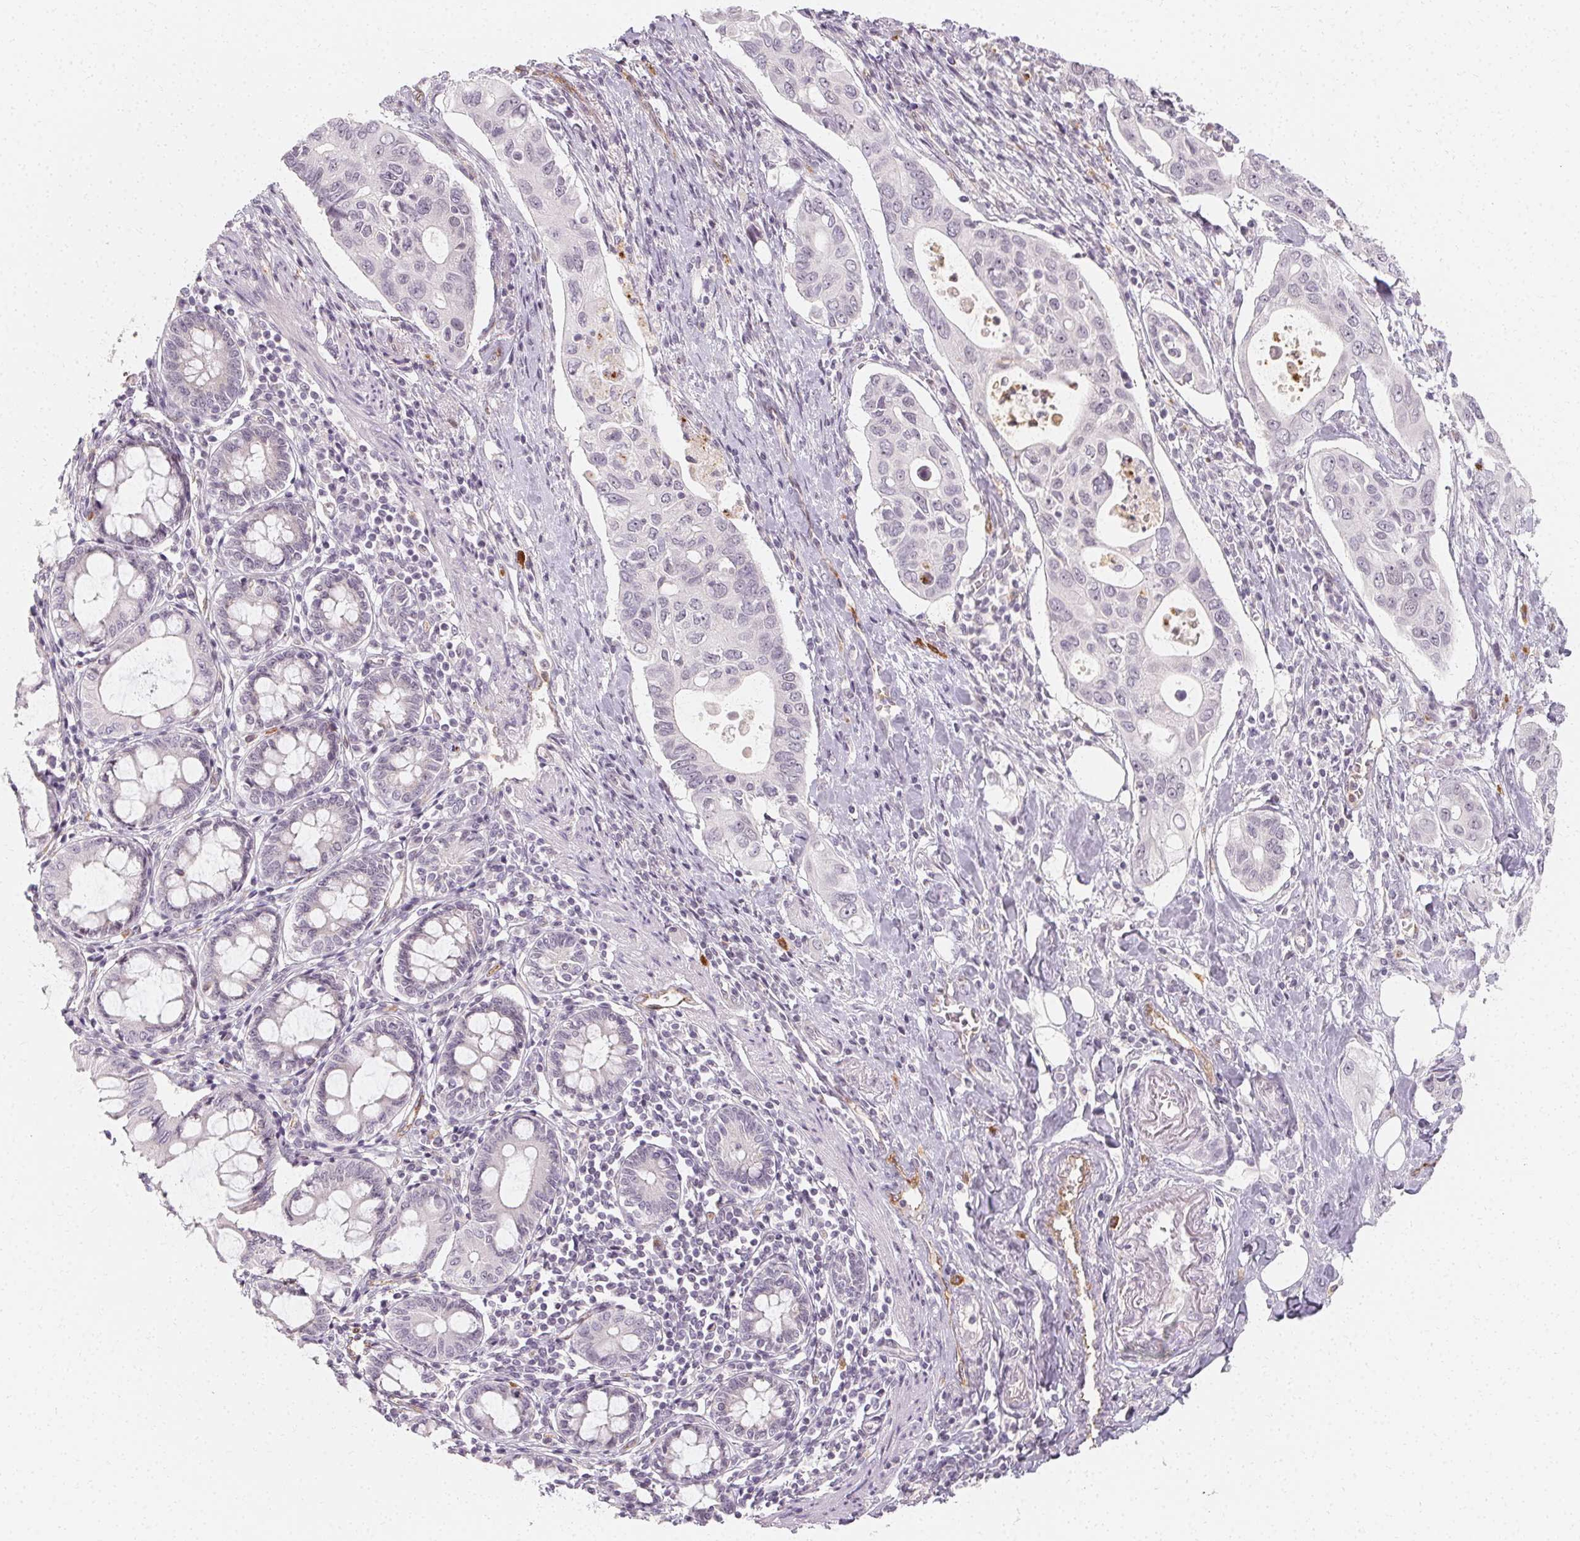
{"staining": {"intensity": "negative", "quantity": "none", "location": "none"}, "tissue": "pancreatic cancer", "cell_type": "Tumor cells", "image_type": "cancer", "snomed": [{"axis": "morphology", "description": "Adenocarcinoma, NOS"}, {"axis": "topography", "description": "Pancreas"}], "caption": "Immunohistochemical staining of pancreatic adenocarcinoma exhibits no significant staining in tumor cells.", "gene": "CLCNKB", "patient": {"sex": "female", "age": 63}}